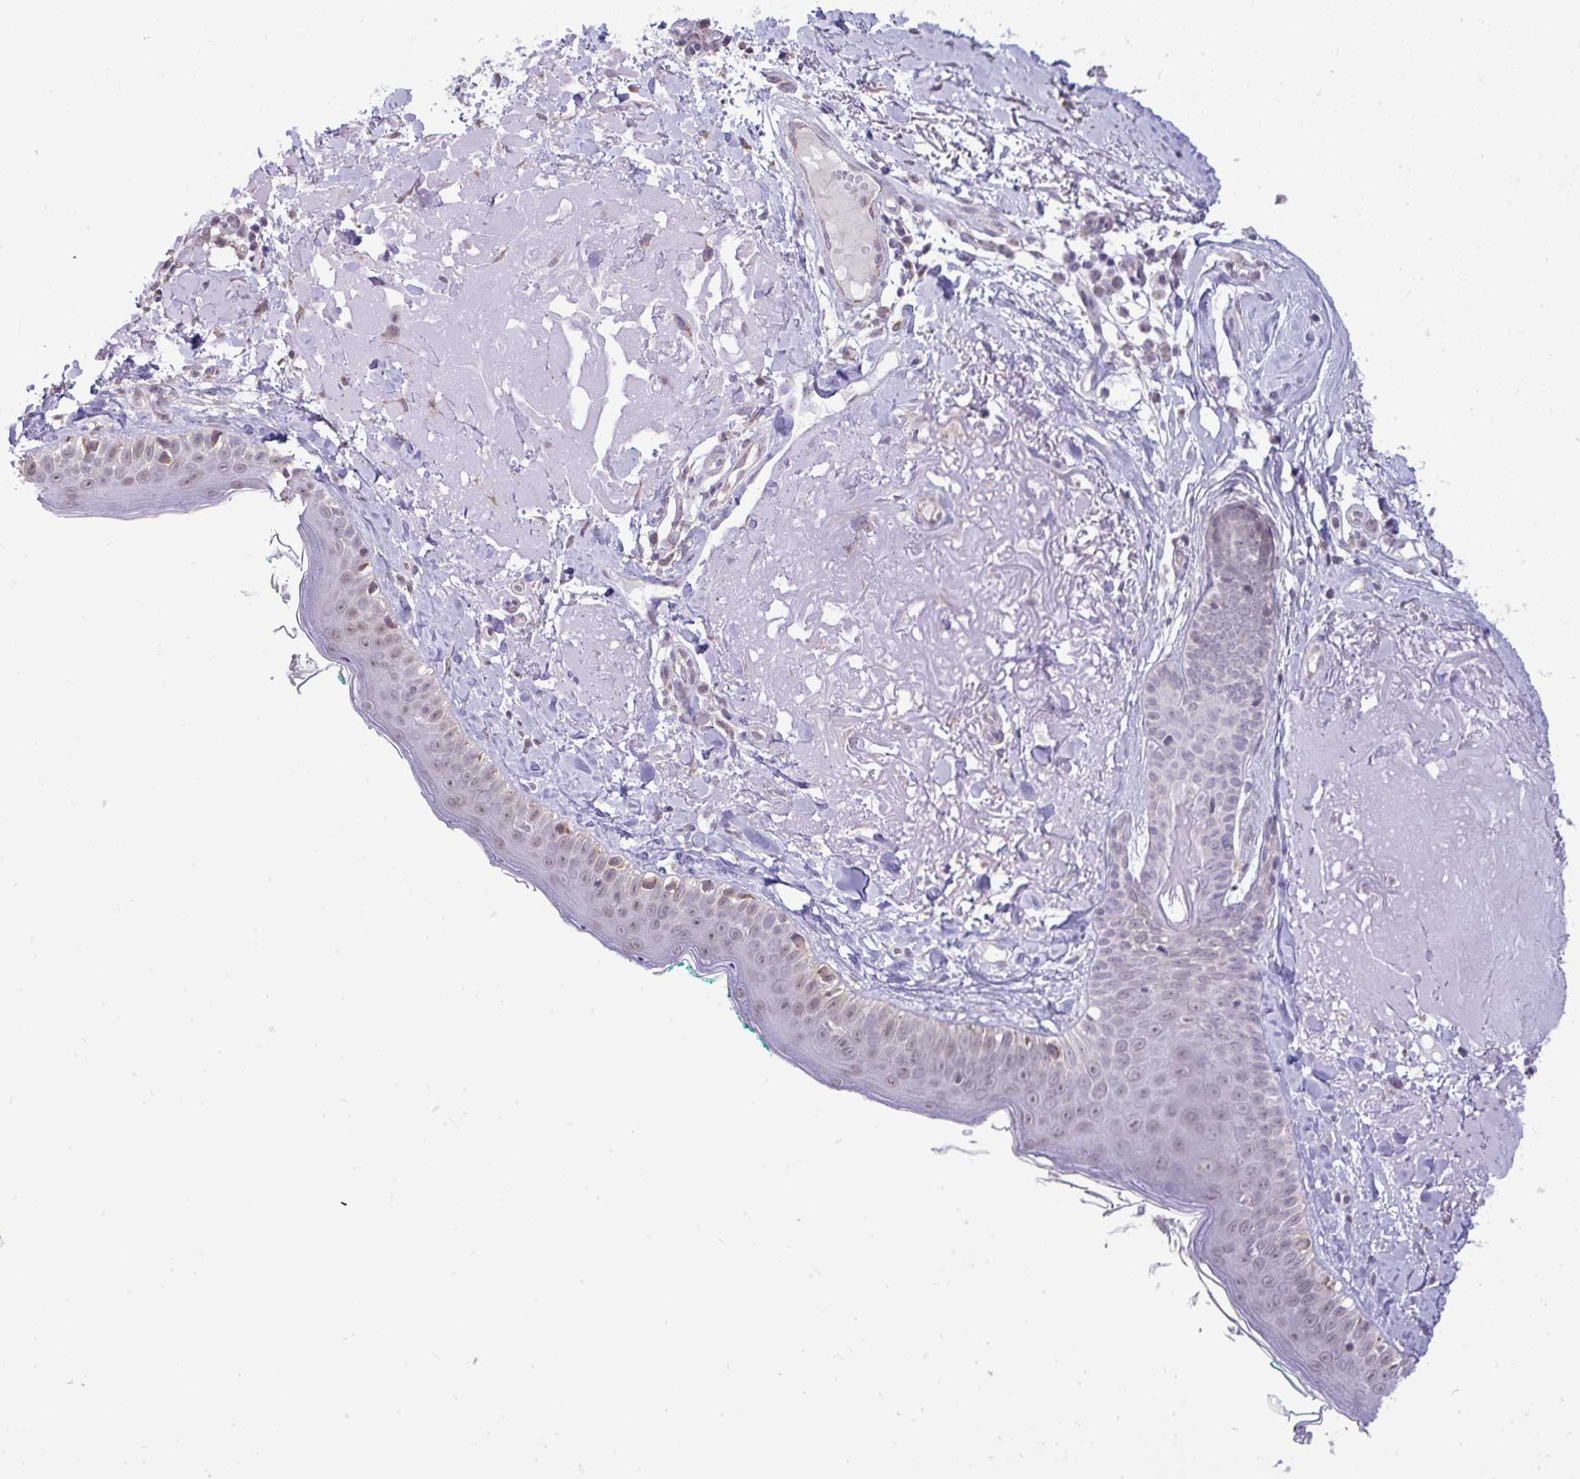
{"staining": {"intensity": "negative", "quantity": "none", "location": "none"}, "tissue": "skin", "cell_type": "Fibroblasts", "image_type": "normal", "snomed": [{"axis": "morphology", "description": "Normal tissue, NOS"}, {"axis": "topography", "description": "Skin"}], "caption": "Immunohistochemical staining of normal skin exhibits no significant positivity in fibroblasts. (DAB immunohistochemistry (IHC), high magnification).", "gene": "NPPA", "patient": {"sex": "male", "age": 73}}